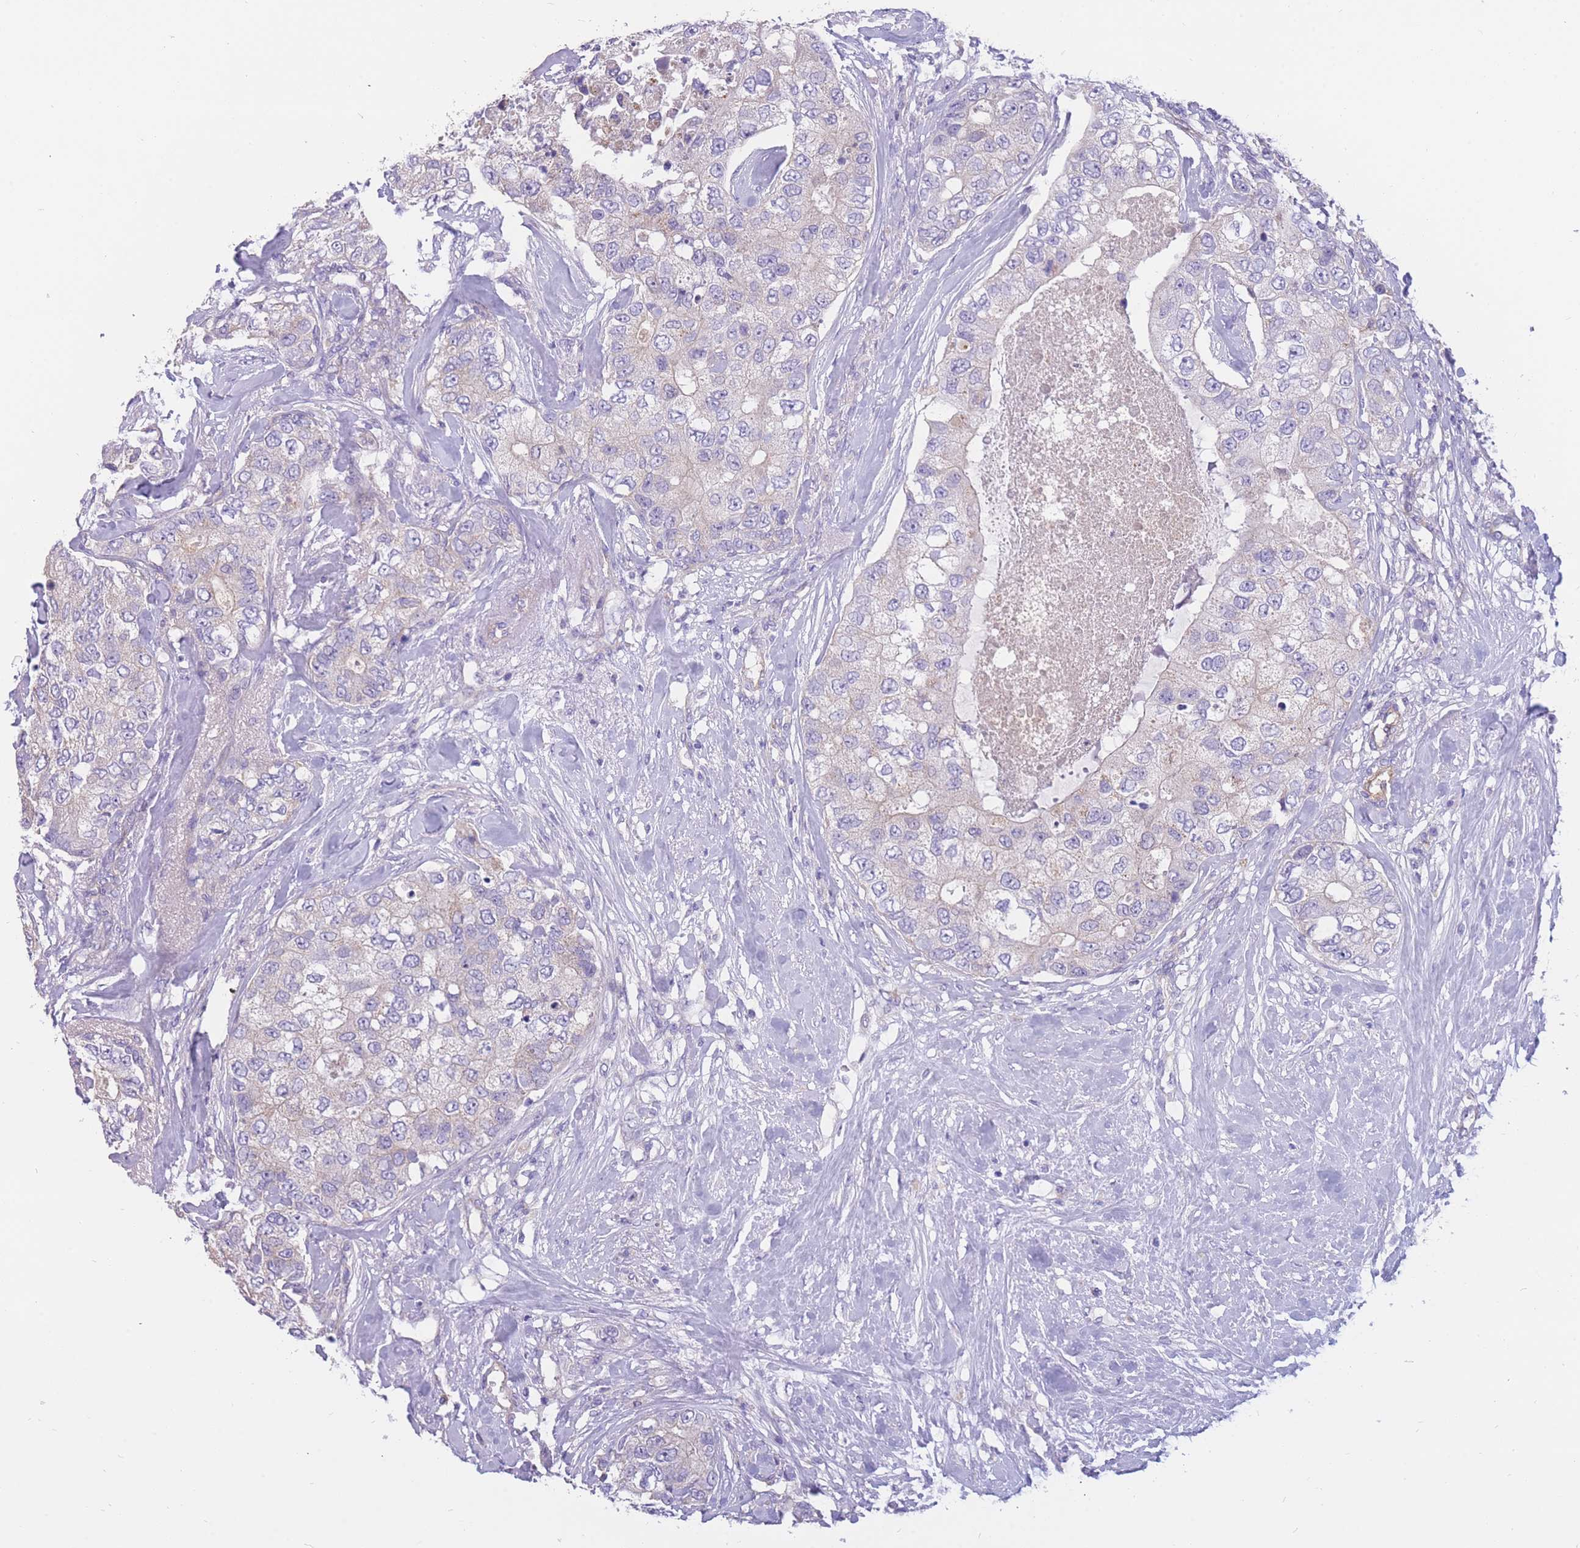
{"staining": {"intensity": "negative", "quantity": "none", "location": "none"}, "tissue": "breast cancer", "cell_type": "Tumor cells", "image_type": "cancer", "snomed": [{"axis": "morphology", "description": "Duct carcinoma"}, {"axis": "topography", "description": "Breast"}], "caption": "Breast cancer was stained to show a protein in brown. There is no significant positivity in tumor cells.", "gene": "SULT1A1", "patient": {"sex": "female", "age": 62}}